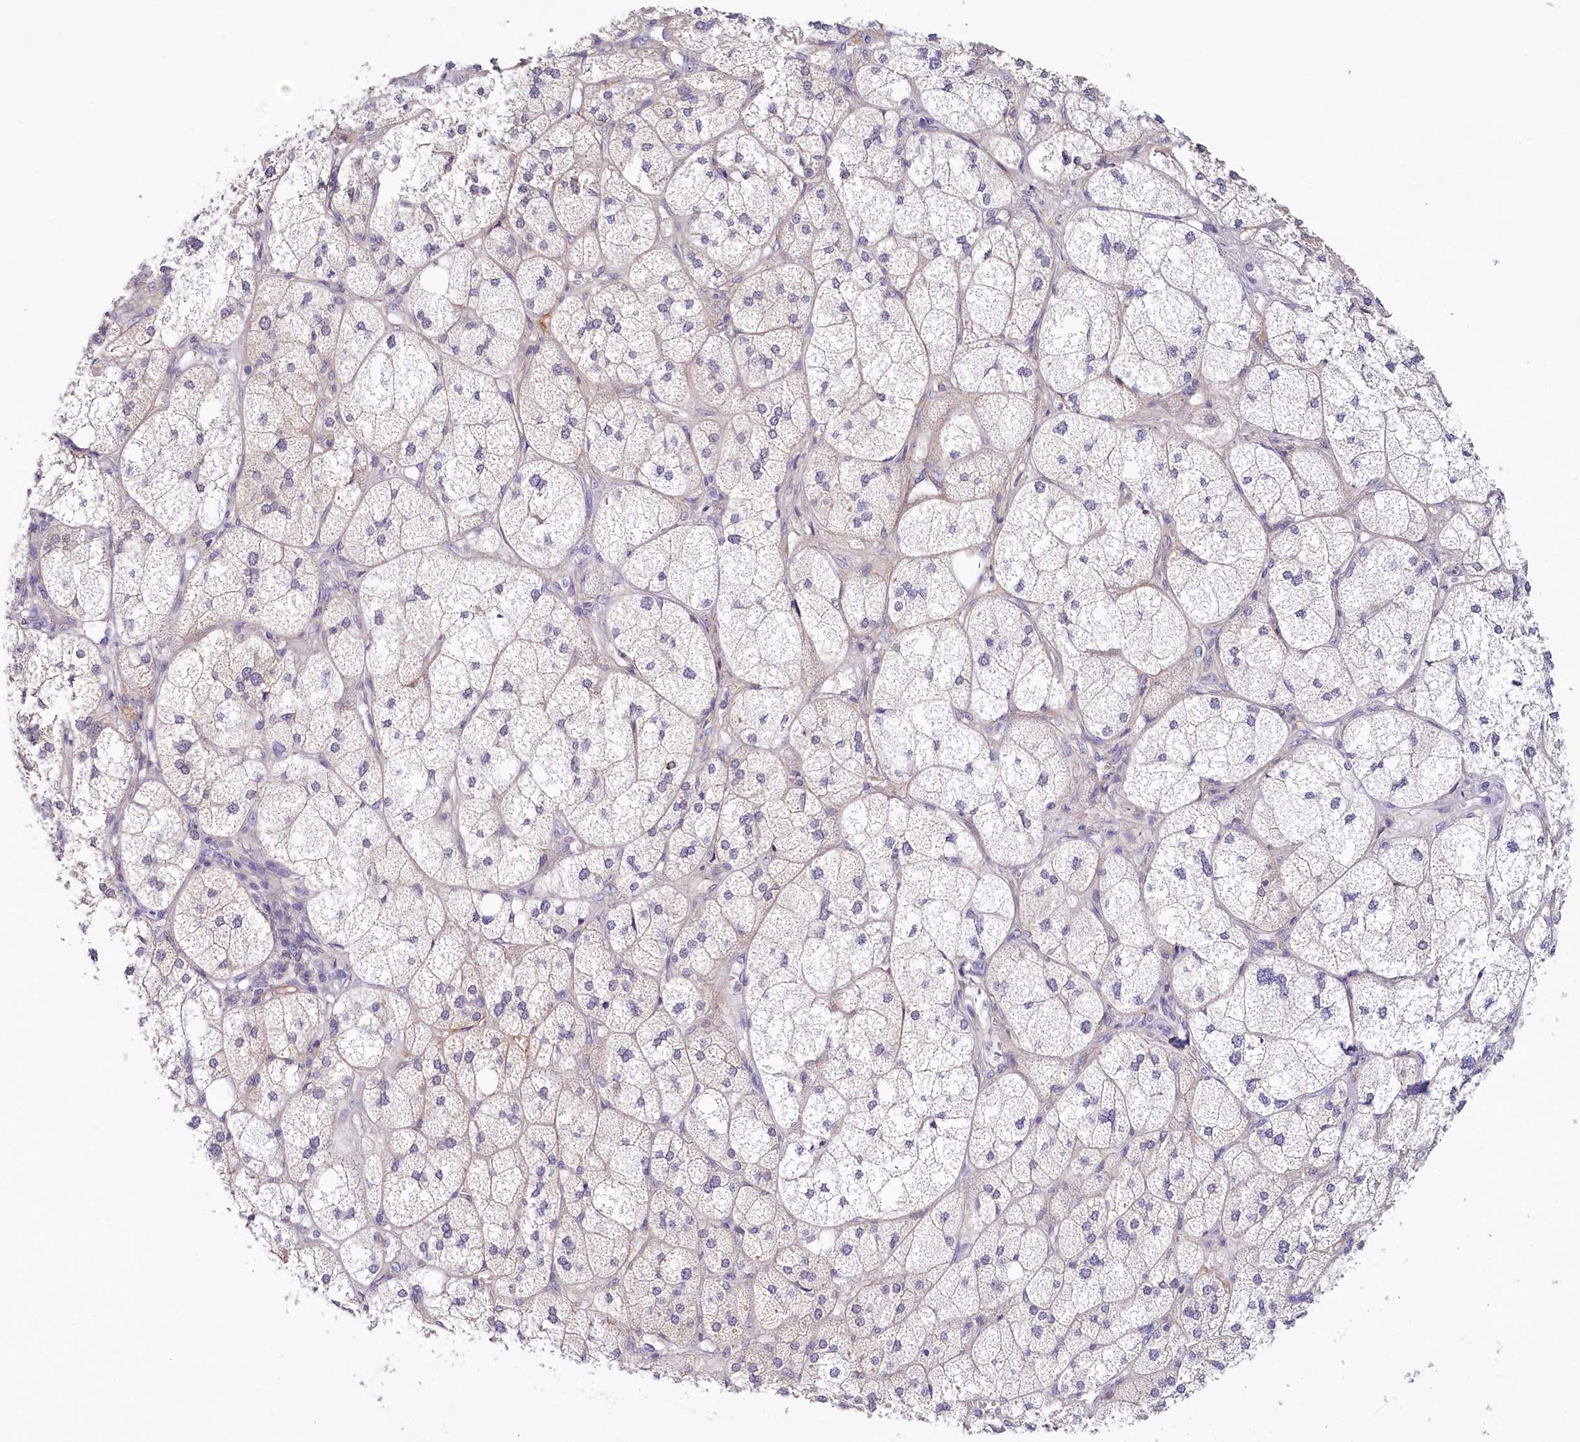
{"staining": {"intensity": "moderate", "quantity": "25%-75%", "location": "cytoplasmic/membranous"}, "tissue": "adrenal gland", "cell_type": "Glandular cells", "image_type": "normal", "snomed": [{"axis": "morphology", "description": "Normal tissue, NOS"}, {"axis": "topography", "description": "Adrenal gland"}], "caption": "The photomicrograph reveals a brown stain indicating the presence of a protein in the cytoplasmic/membranous of glandular cells in adrenal gland.", "gene": "PDE6D", "patient": {"sex": "female", "age": 61}}